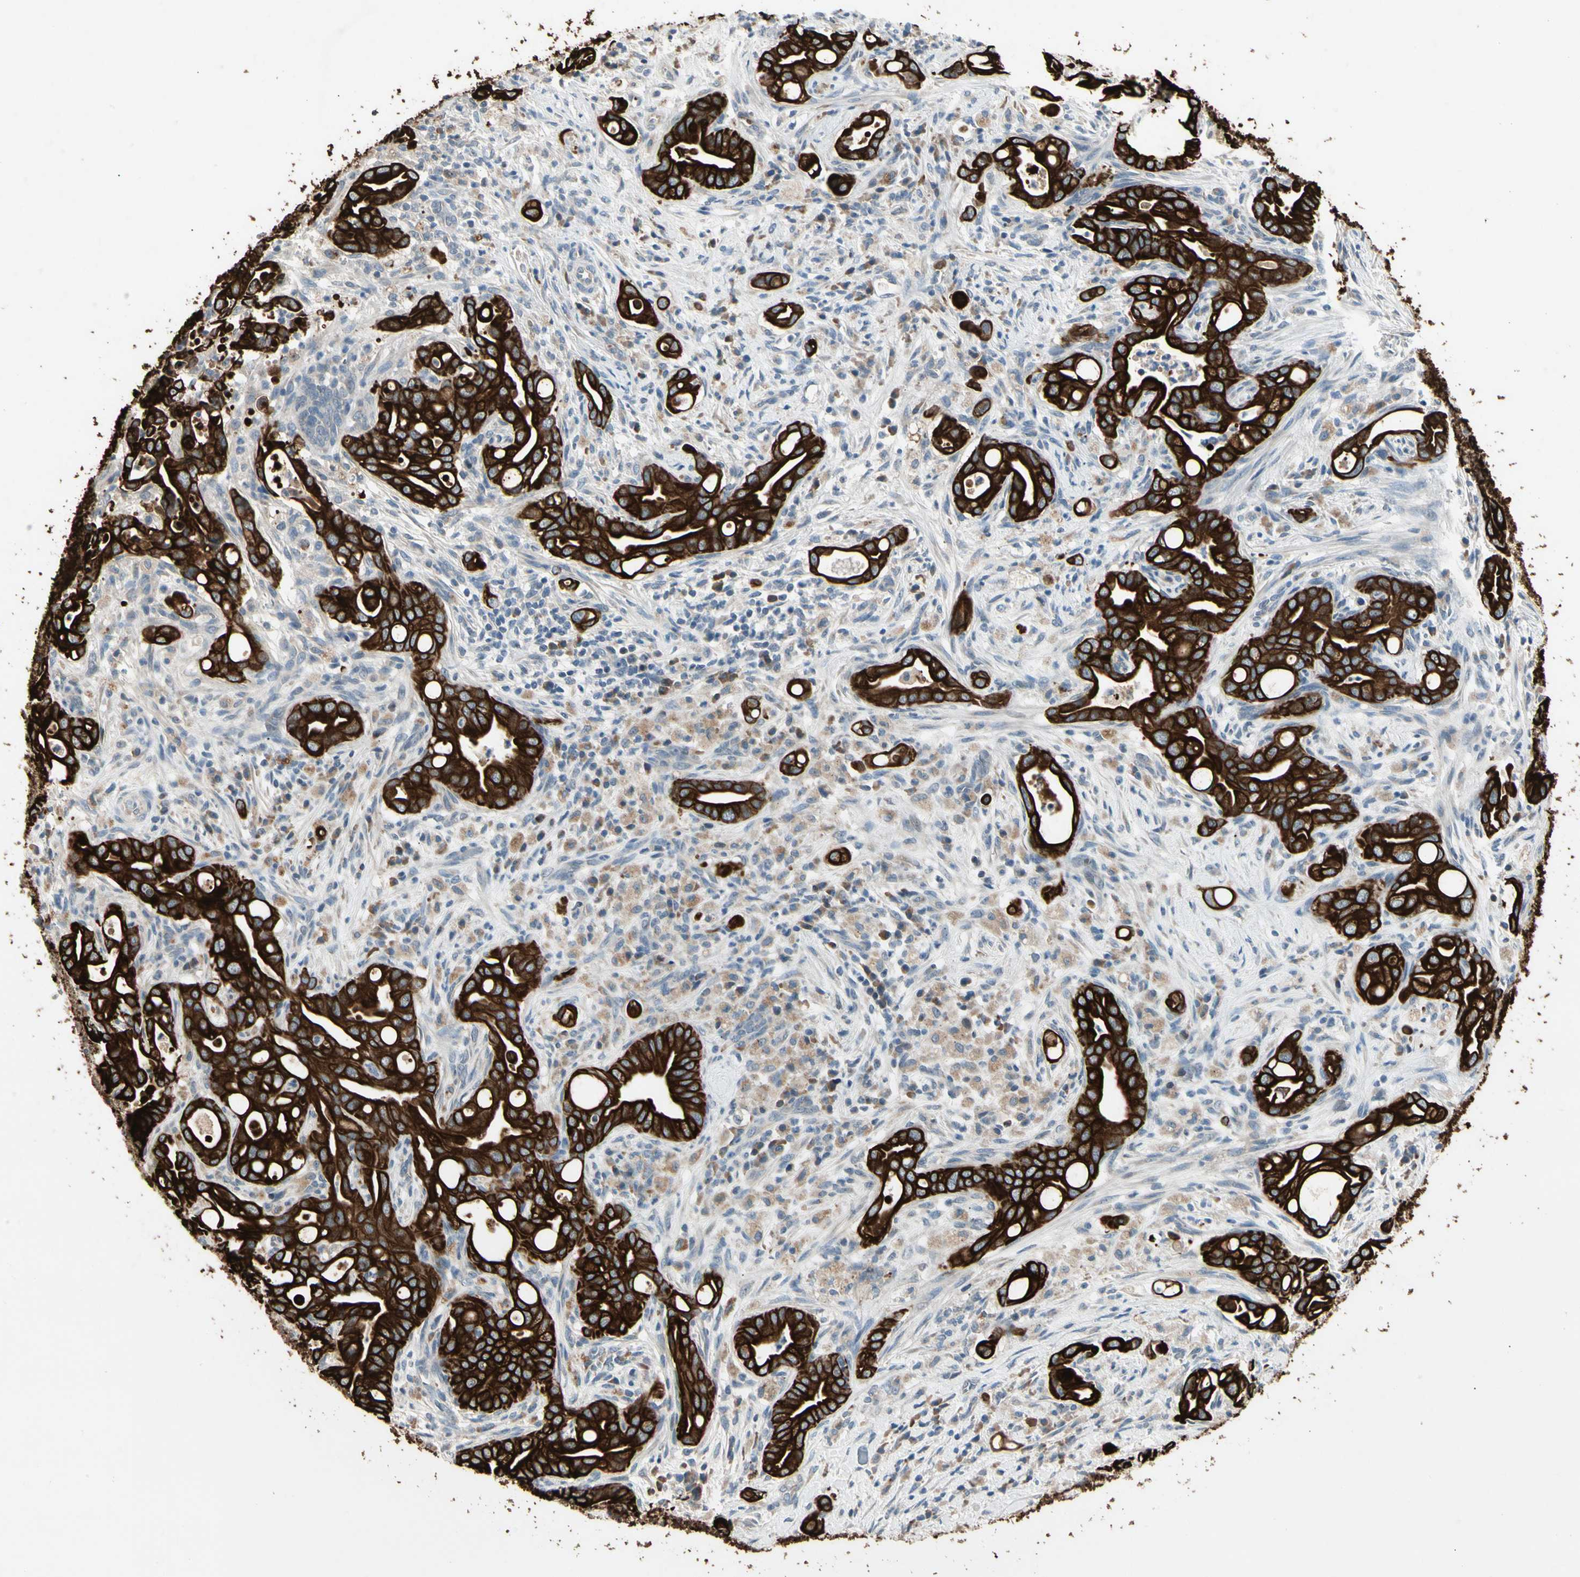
{"staining": {"intensity": "strong", "quantity": ">75%", "location": "cytoplasmic/membranous"}, "tissue": "liver cancer", "cell_type": "Tumor cells", "image_type": "cancer", "snomed": [{"axis": "morphology", "description": "Cholangiocarcinoma"}, {"axis": "topography", "description": "Liver"}], "caption": "Immunohistochemistry image of neoplastic tissue: liver cholangiocarcinoma stained using IHC exhibits high levels of strong protein expression localized specifically in the cytoplasmic/membranous of tumor cells, appearing as a cytoplasmic/membranous brown color.", "gene": "SKIL", "patient": {"sex": "female", "age": 68}}